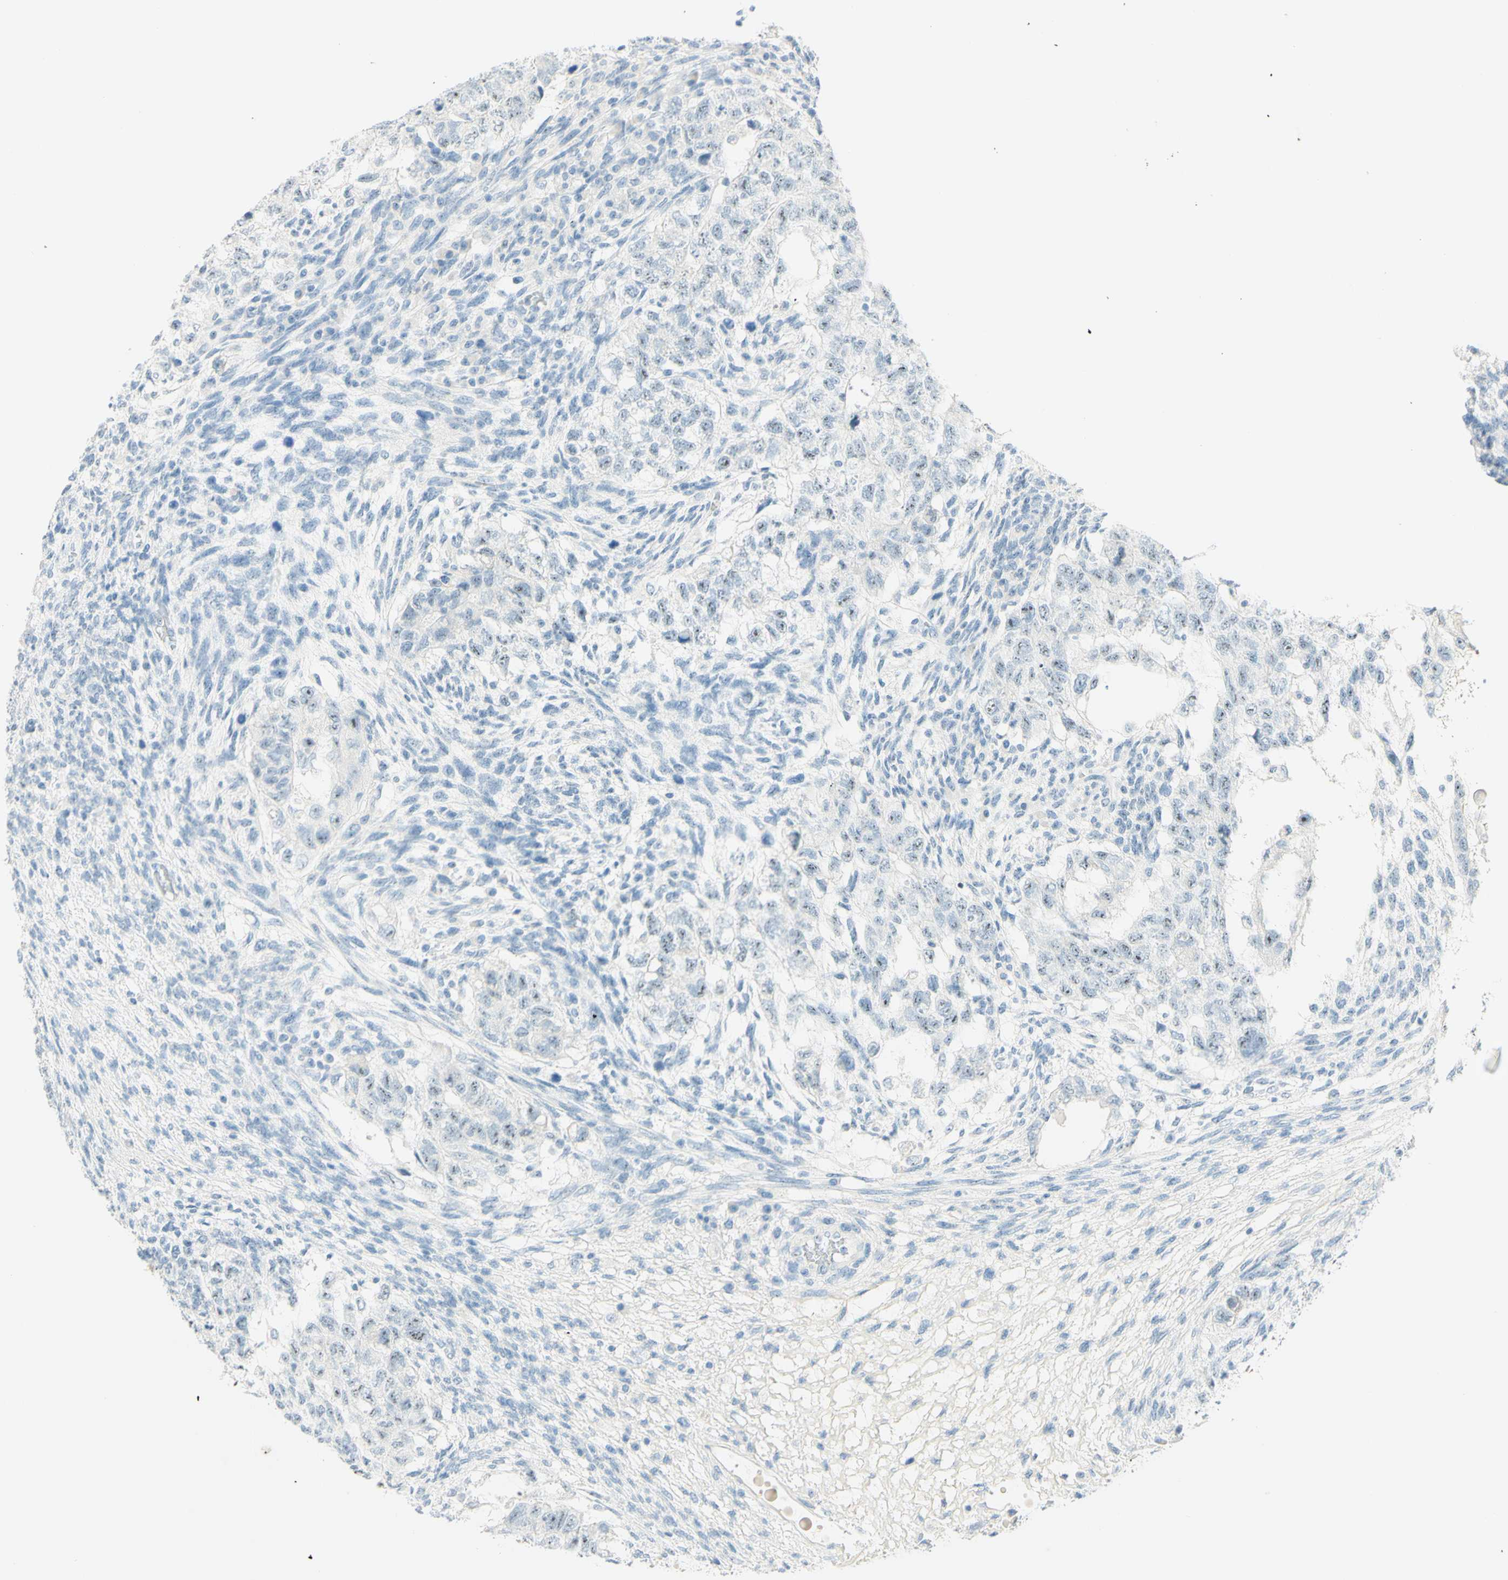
{"staining": {"intensity": "weak", "quantity": "25%-75%", "location": "nuclear"}, "tissue": "testis cancer", "cell_type": "Tumor cells", "image_type": "cancer", "snomed": [{"axis": "morphology", "description": "Normal tissue, NOS"}, {"axis": "morphology", "description": "Carcinoma, Embryonal, NOS"}, {"axis": "topography", "description": "Testis"}], "caption": "Weak nuclear expression for a protein is present in about 25%-75% of tumor cells of testis embryonal carcinoma using immunohistochemistry (IHC).", "gene": "FMR1NB", "patient": {"sex": "male", "age": 36}}